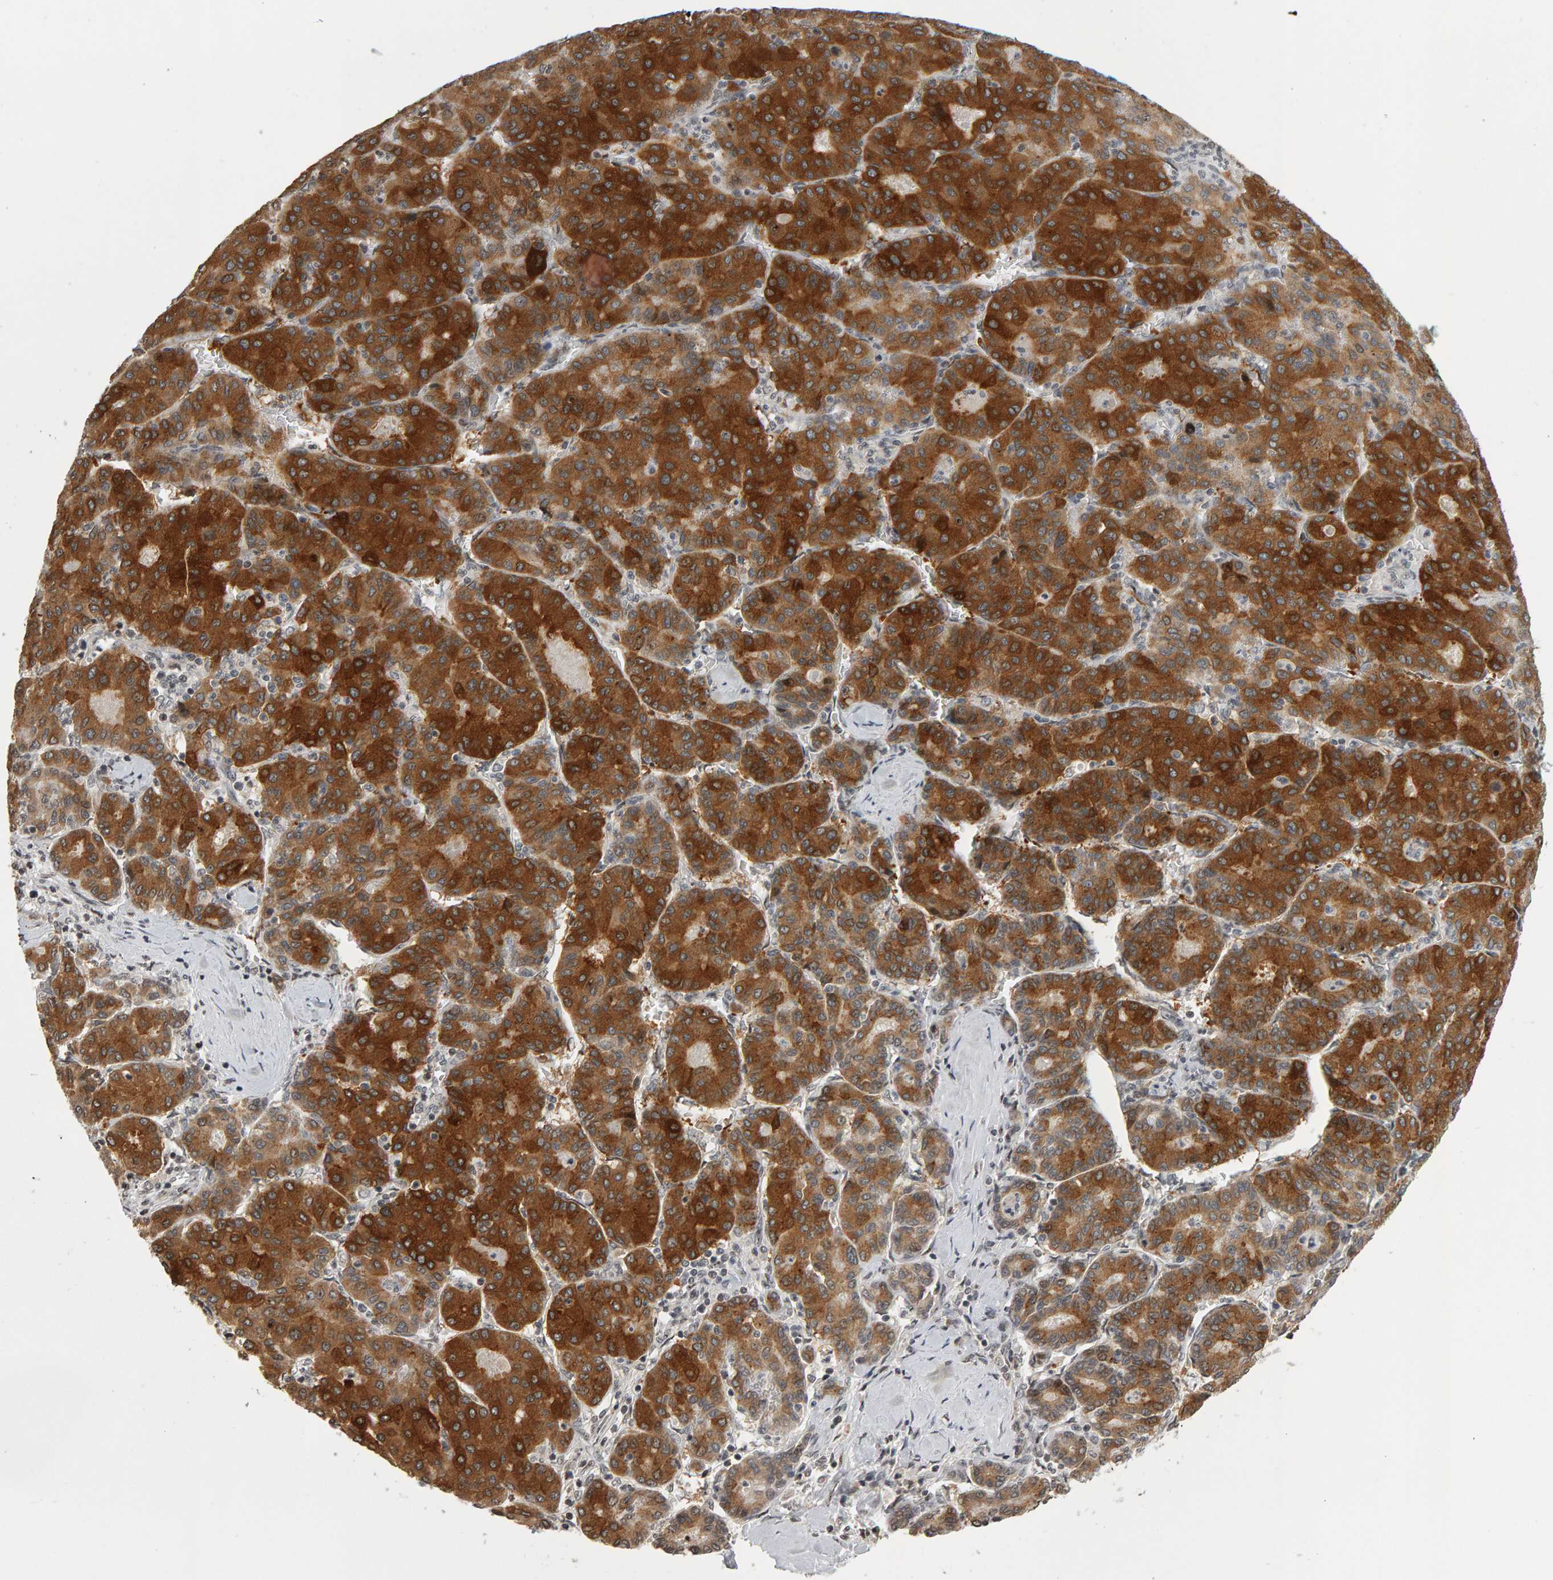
{"staining": {"intensity": "strong", "quantity": ">75%", "location": "cytoplasmic/membranous"}, "tissue": "liver cancer", "cell_type": "Tumor cells", "image_type": "cancer", "snomed": [{"axis": "morphology", "description": "Carcinoma, Hepatocellular, NOS"}, {"axis": "topography", "description": "Liver"}], "caption": "Immunohistochemical staining of liver hepatocellular carcinoma shows strong cytoplasmic/membranous protein expression in approximately >75% of tumor cells.", "gene": "TRAM1", "patient": {"sex": "male", "age": 65}}